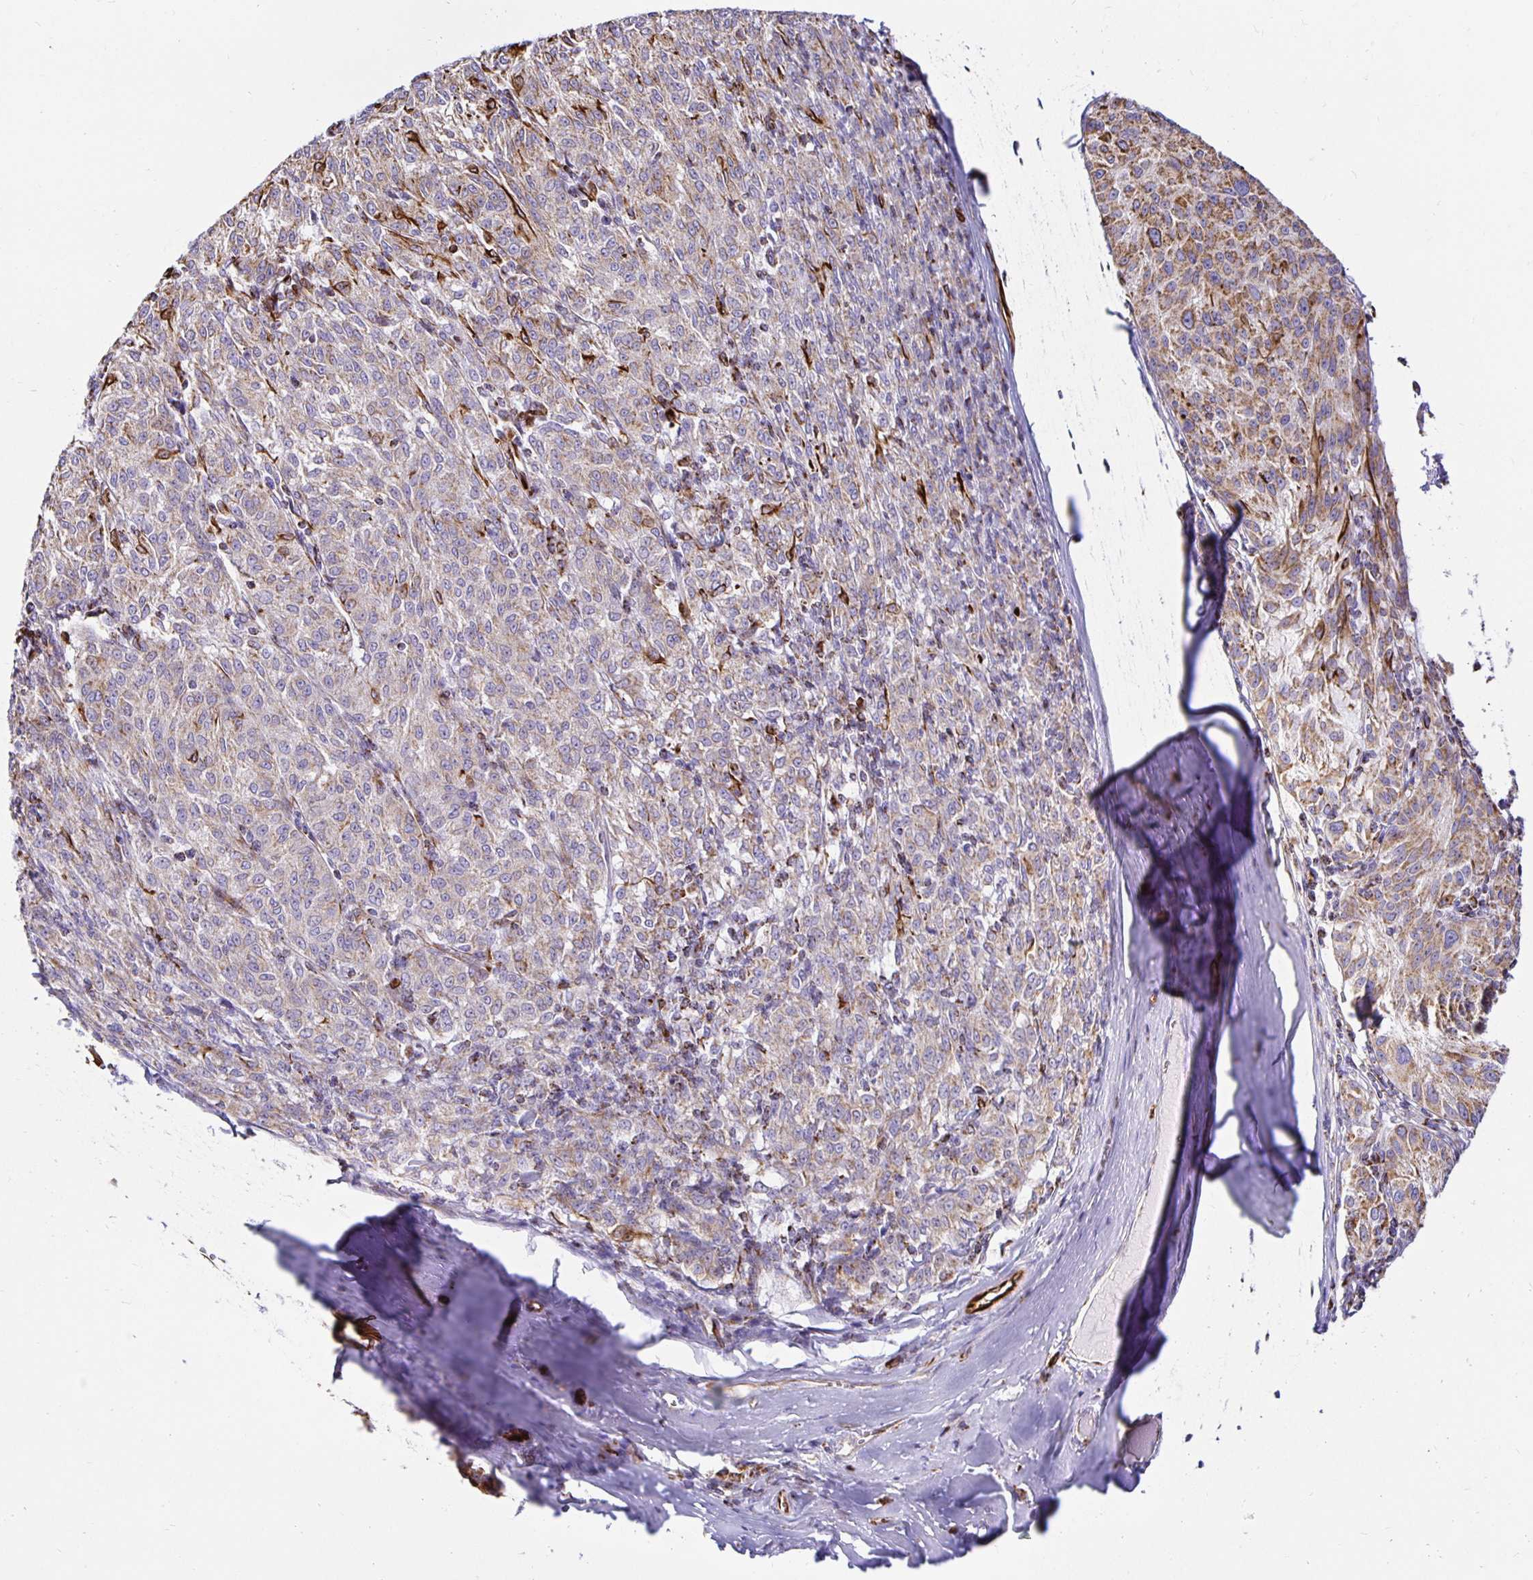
{"staining": {"intensity": "moderate", "quantity": "25%-75%", "location": "cytoplasmic/membranous"}, "tissue": "melanoma", "cell_type": "Tumor cells", "image_type": "cancer", "snomed": [{"axis": "morphology", "description": "Malignant melanoma, NOS"}, {"axis": "topography", "description": "Skin"}], "caption": "Melanoma was stained to show a protein in brown. There is medium levels of moderate cytoplasmic/membranous staining in approximately 25%-75% of tumor cells.", "gene": "PLAAT2", "patient": {"sex": "female", "age": 72}}